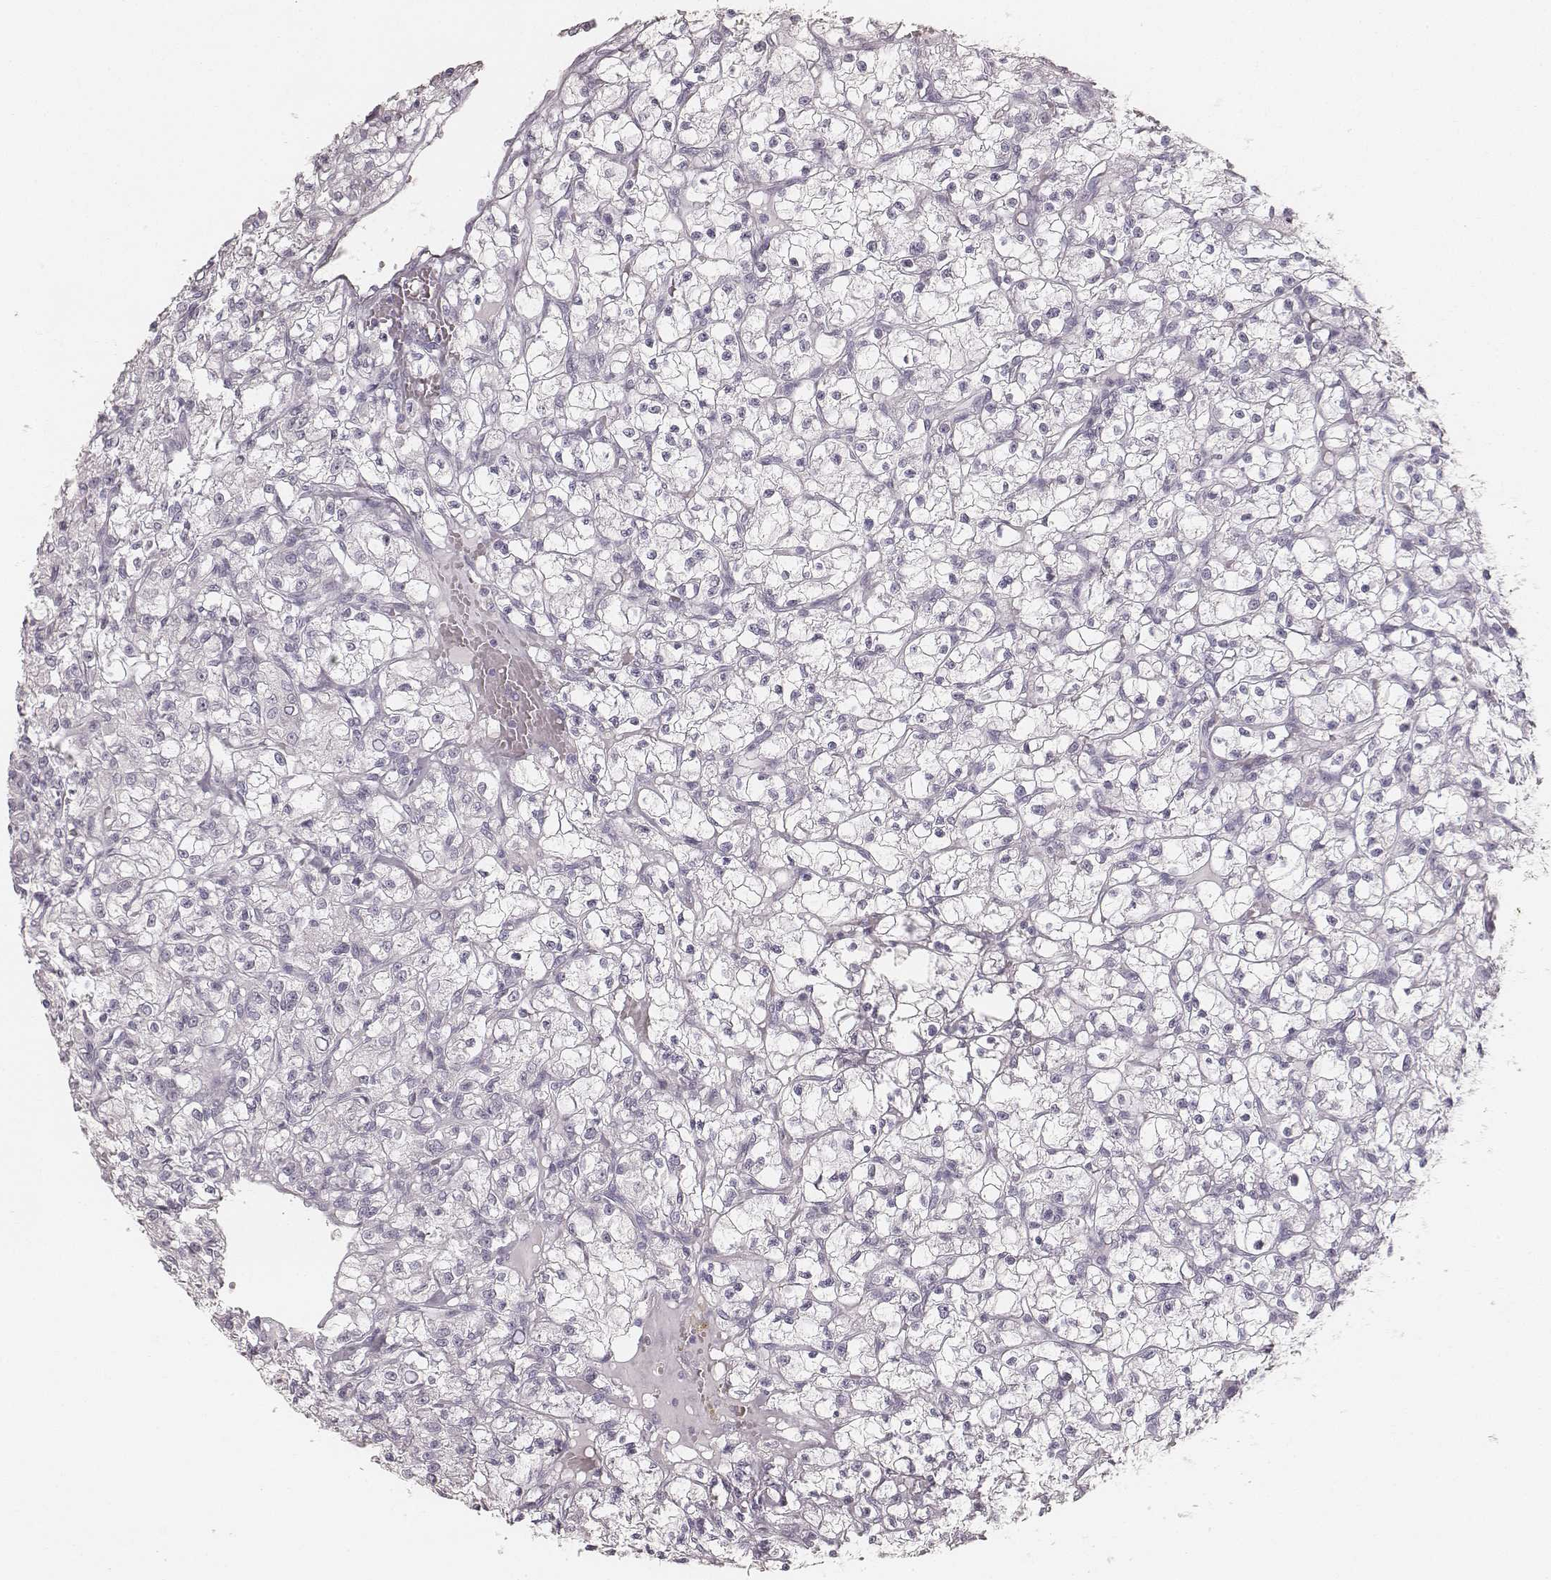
{"staining": {"intensity": "negative", "quantity": "none", "location": "none"}, "tissue": "renal cancer", "cell_type": "Tumor cells", "image_type": "cancer", "snomed": [{"axis": "morphology", "description": "Adenocarcinoma, NOS"}, {"axis": "topography", "description": "Kidney"}], "caption": "This is an immunohistochemistry (IHC) image of human renal cancer (adenocarcinoma). There is no positivity in tumor cells.", "gene": "KRT34", "patient": {"sex": "female", "age": 59}}